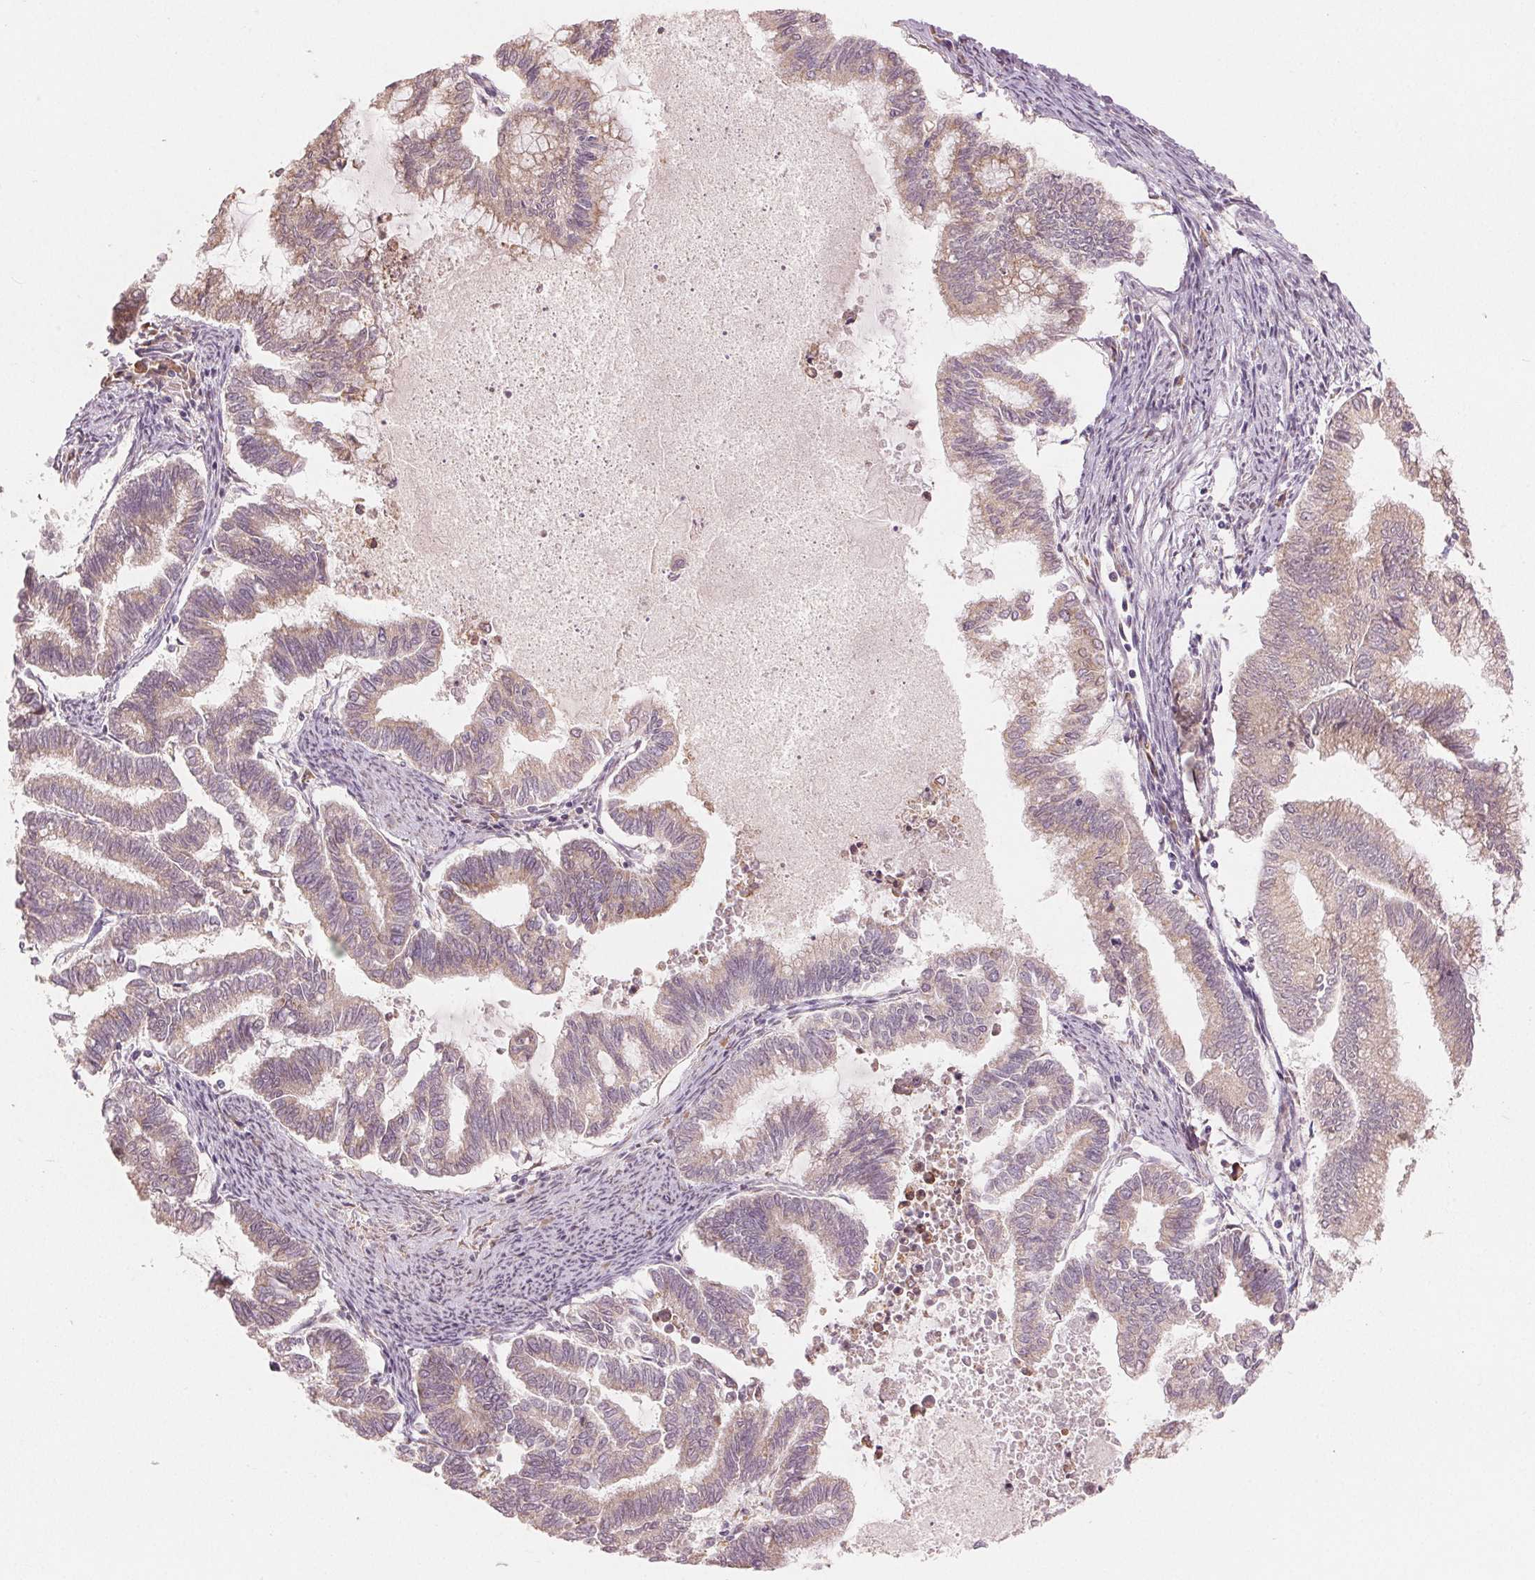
{"staining": {"intensity": "weak", "quantity": ">75%", "location": "cytoplasmic/membranous"}, "tissue": "endometrial cancer", "cell_type": "Tumor cells", "image_type": "cancer", "snomed": [{"axis": "morphology", "description": "Adenocarcinoma, NOS"}, {"axis": "topography", "description": "Endometrium"}], "caption": "Immunohistochemistry (DAB (3,3'-diaminobenzidine)) staining of human endometrial adenocarcinoma demonstrates weak cytoplasmic/membranous protein expression in approximately >75% of tumor cells.", "gene": "SLC20A1", "patient": {"sex": "female", "age": 79}}